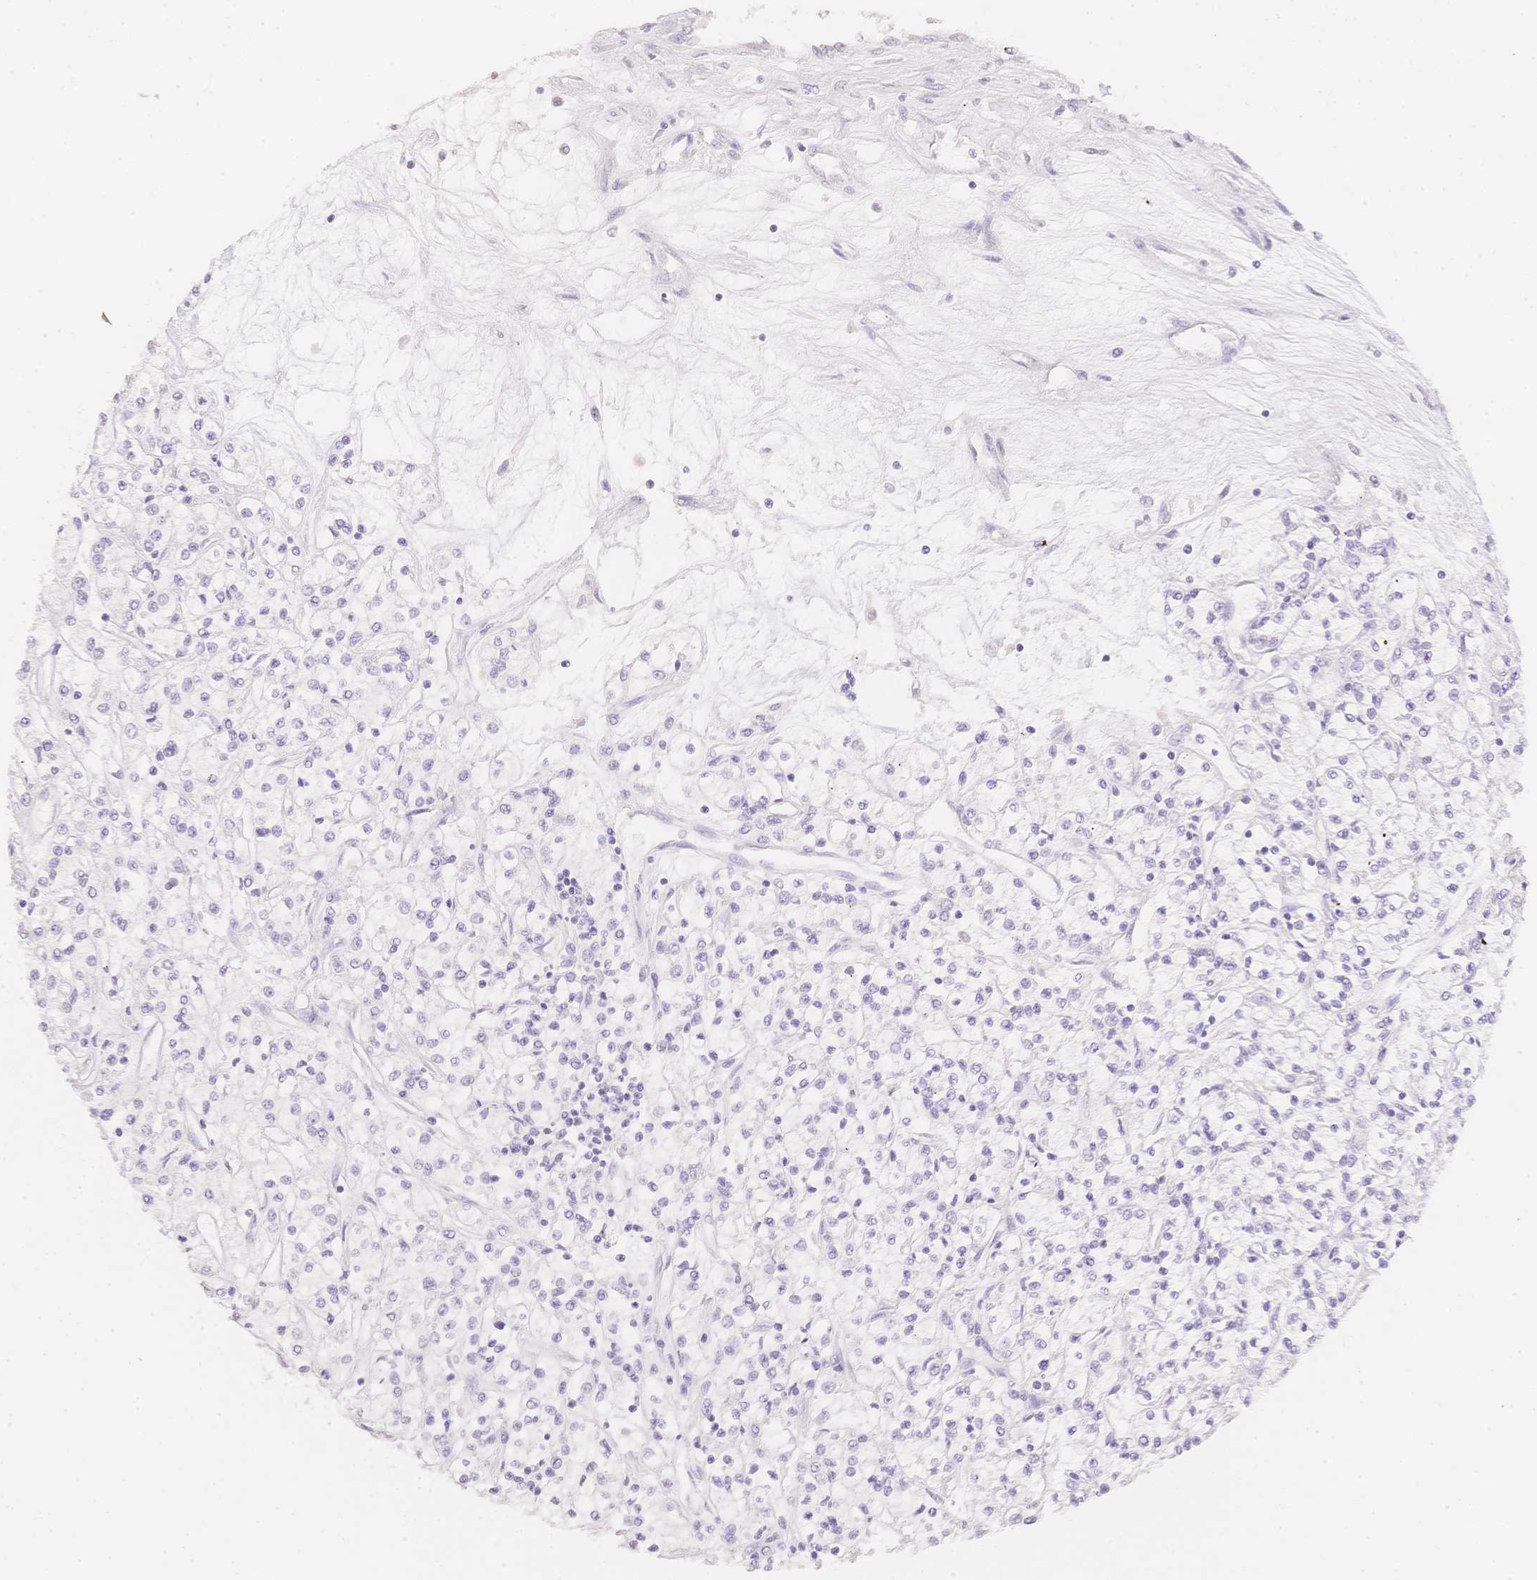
{"staining": {"intensity": "negative", "quantity": "none", "location": "none"}, "tissue": "renal cancer", "cell_type": "Tumor cells", "image_type": "cancer", "snomed": [{"axis": "morphology", "description": "Adenocarcinoma, NOS"}, {"axis": "topography", "description": "Kidney"}], "caption": "There is no significant expression in tumor cells of renal cancer.", "gene": "HCRTR2", "patient": {"sex": "female", "age": 59}}